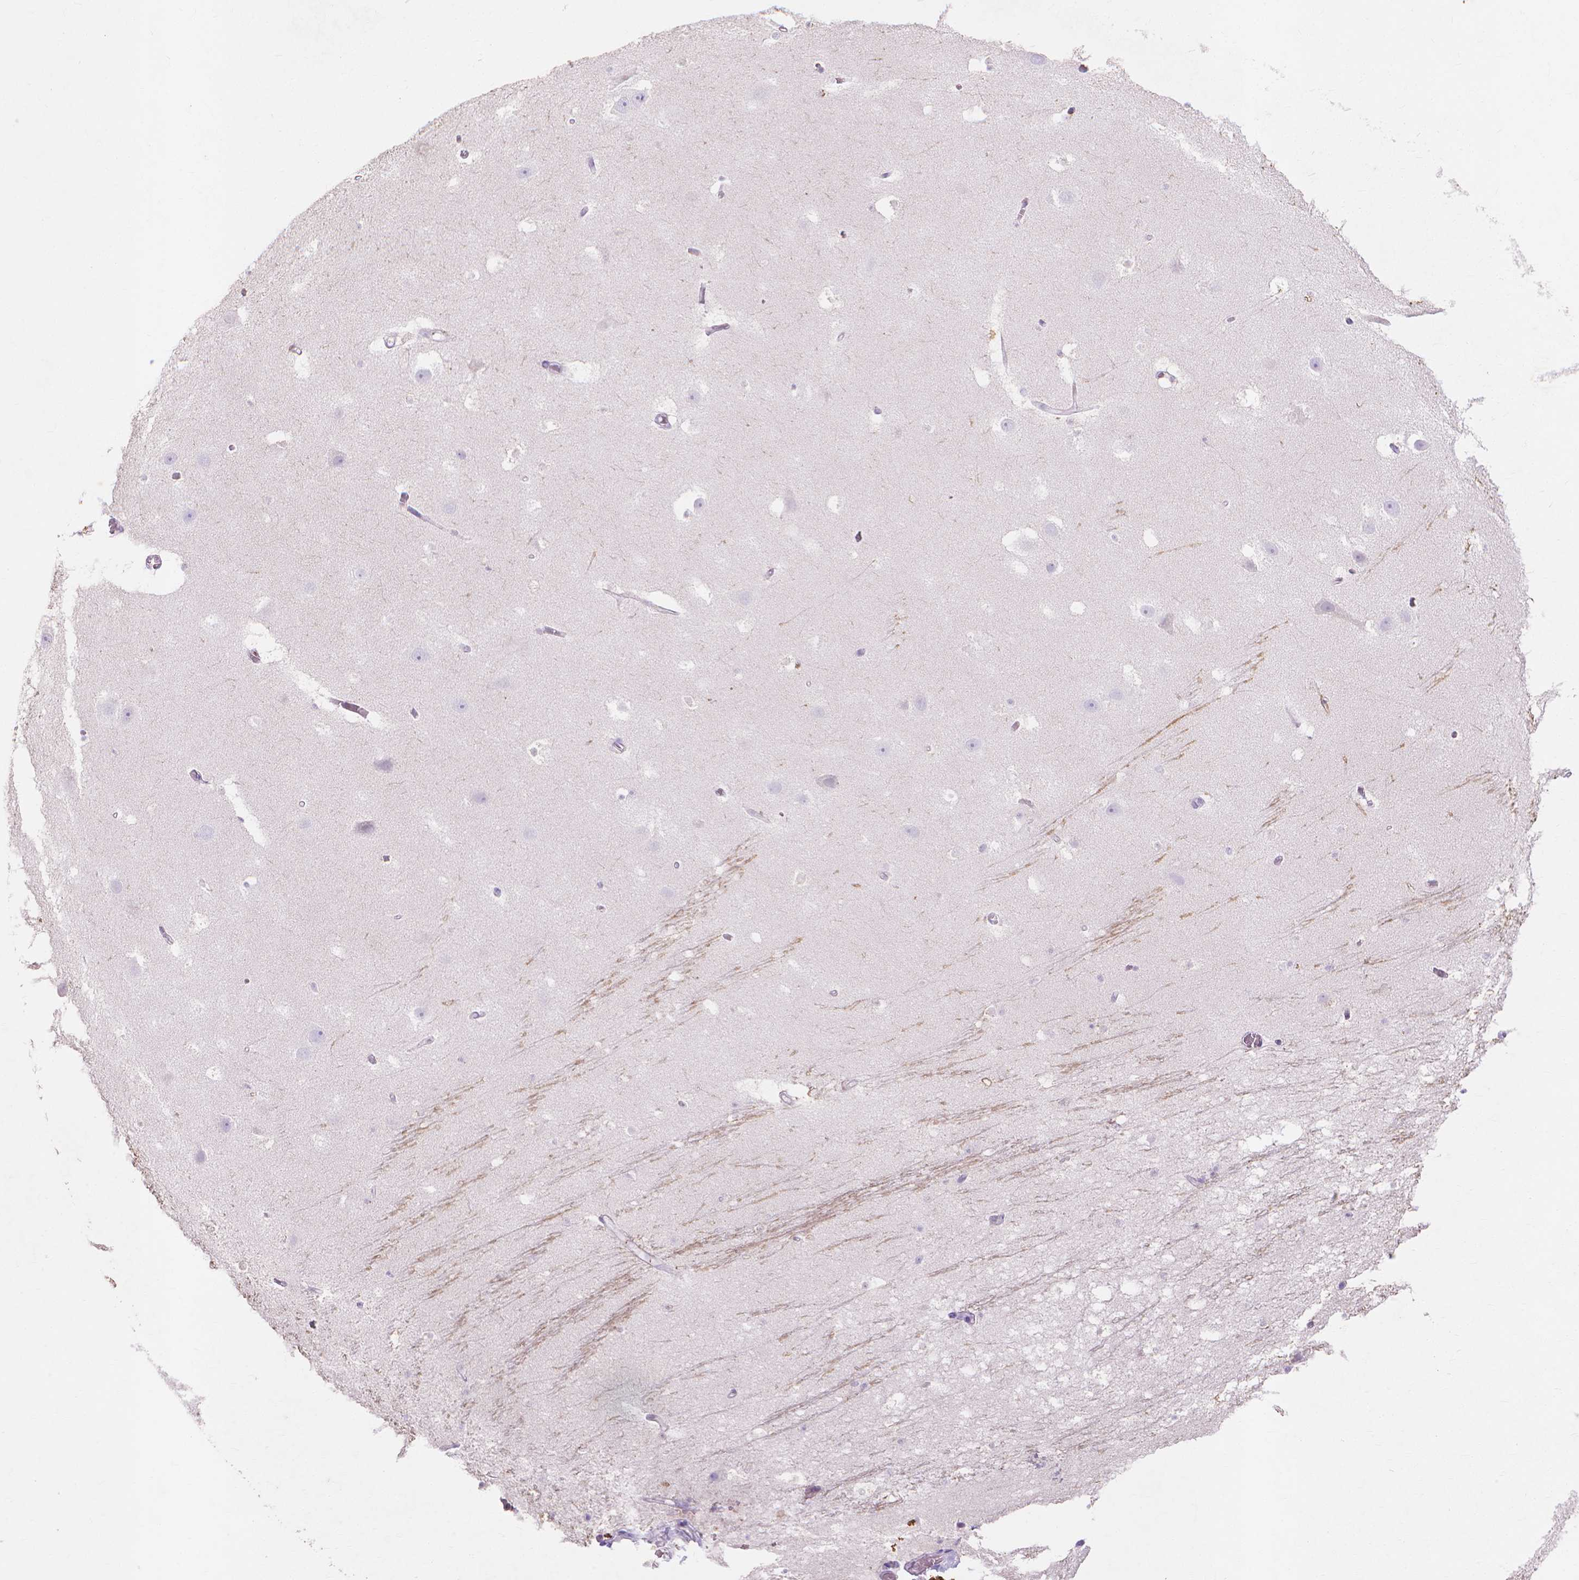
{"staining": {"intensity": "negative", "quantity": "none", "location": "none"}, "tissue": "hippocampus", "cell_type": "Glial cells", "image_type": "normal", "snomed": [{"axis": "morphology", "description": "Normal tissue, NOS"}, {"axis": "topography", "description": "Hippocampus"}], "caption": "Micrograph shows no protein staining in glial cells of unremarkable hippocampus.", "gene": "MMP11", "patient": {"sex": "male", "age": 26}}